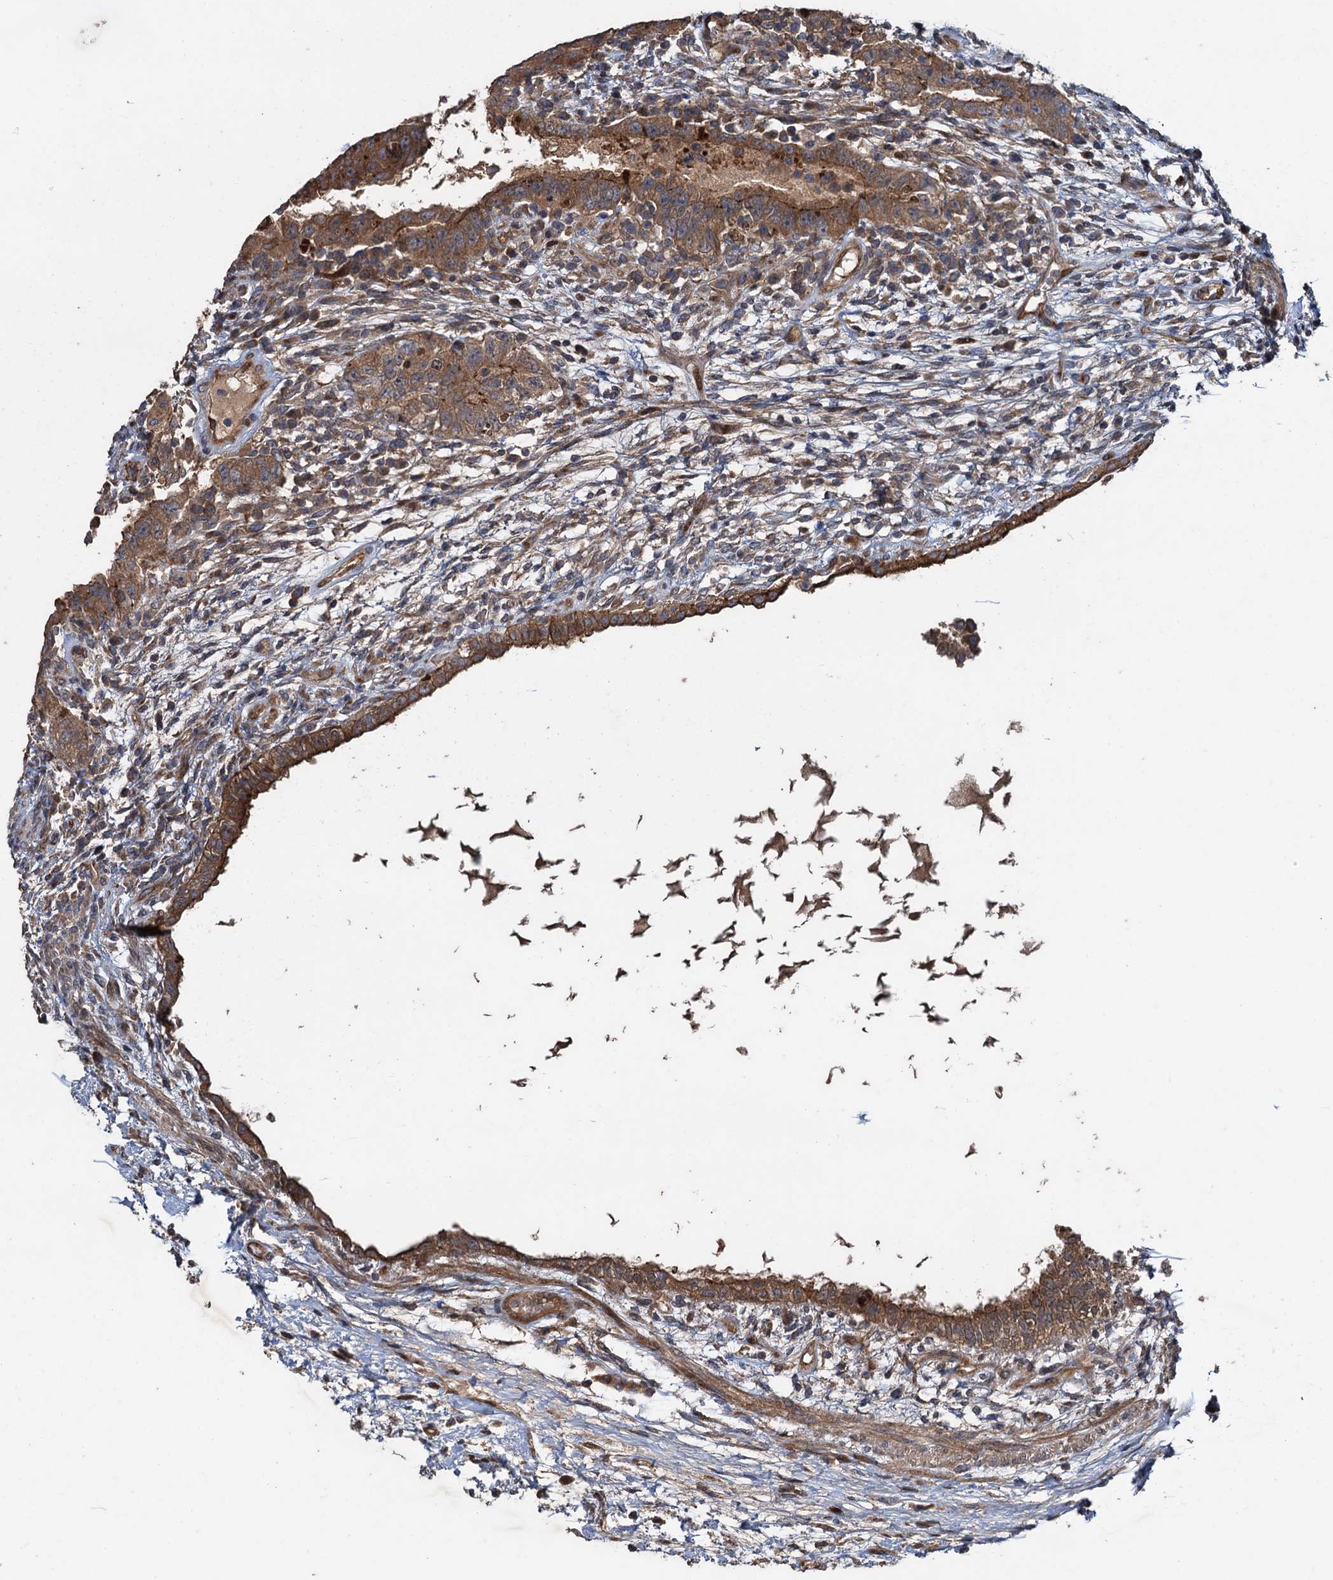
{"staining": {"intensity": "moderate", "quantity": ">75%", "location": "cytoplasmic/membranous"}, "tissue": "testis cancer", "cell_type": "Tumor cells", "image_type": "cancer", "snomed": [{"axis": "morphology", "description": "Carcinoma, Embryonal, NOS"}, {"axis": "topography", "description": "Testis"}], "caption": "Immunohistochemical staining of human testis embryonal carcinoma displays medium levels of moderate cytoplasmic/membranous protein positivity in approximately >75% of tumor cells.", "gene": "RHOBTB1", "patient": {"sex": "male", "age": 26}}